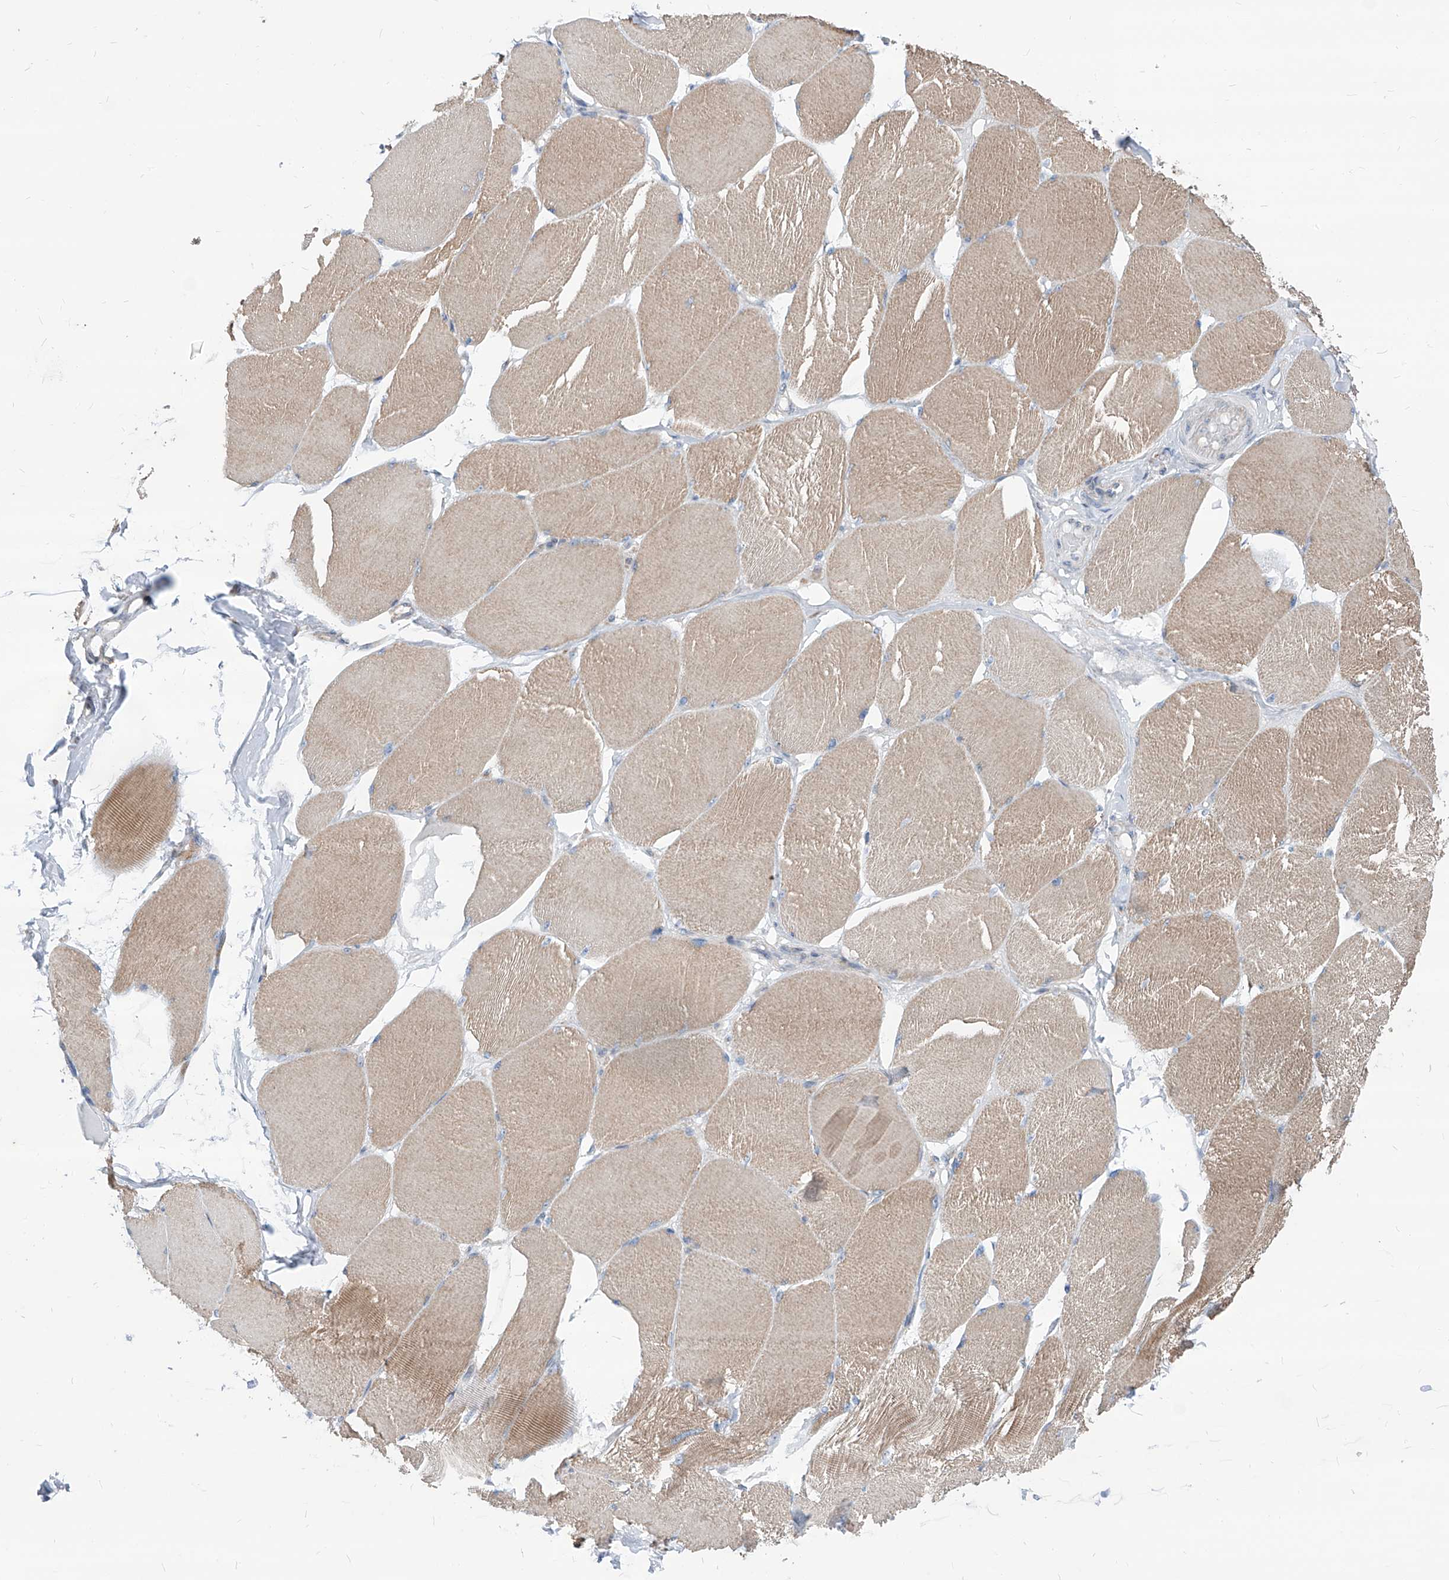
{"staining": {"intensity": "weak", "quantity": "25%-75%", "location": "cytoplasmic/membranous"}, "tissue": "skeletal muscle", "cell_type": "Myocytes", "image_type": "normal", "snomed": [{"axis": "morphology", "description": "Normal tissue, NOS"}, {"axis": "topography", "description": "Skin"}, {"axis": "topography", "description": "Skeletal muscle"}], "caption": "DAB (3,3'-diaminobenzidine) immunohistochemical staining of benign skeletal muscle shows weak cytoplasmic/membranous protein expression in approximately 25%-75% of myocytes.", "gene": "AGPS", "patient": {"sex": "male", "age": 83}}